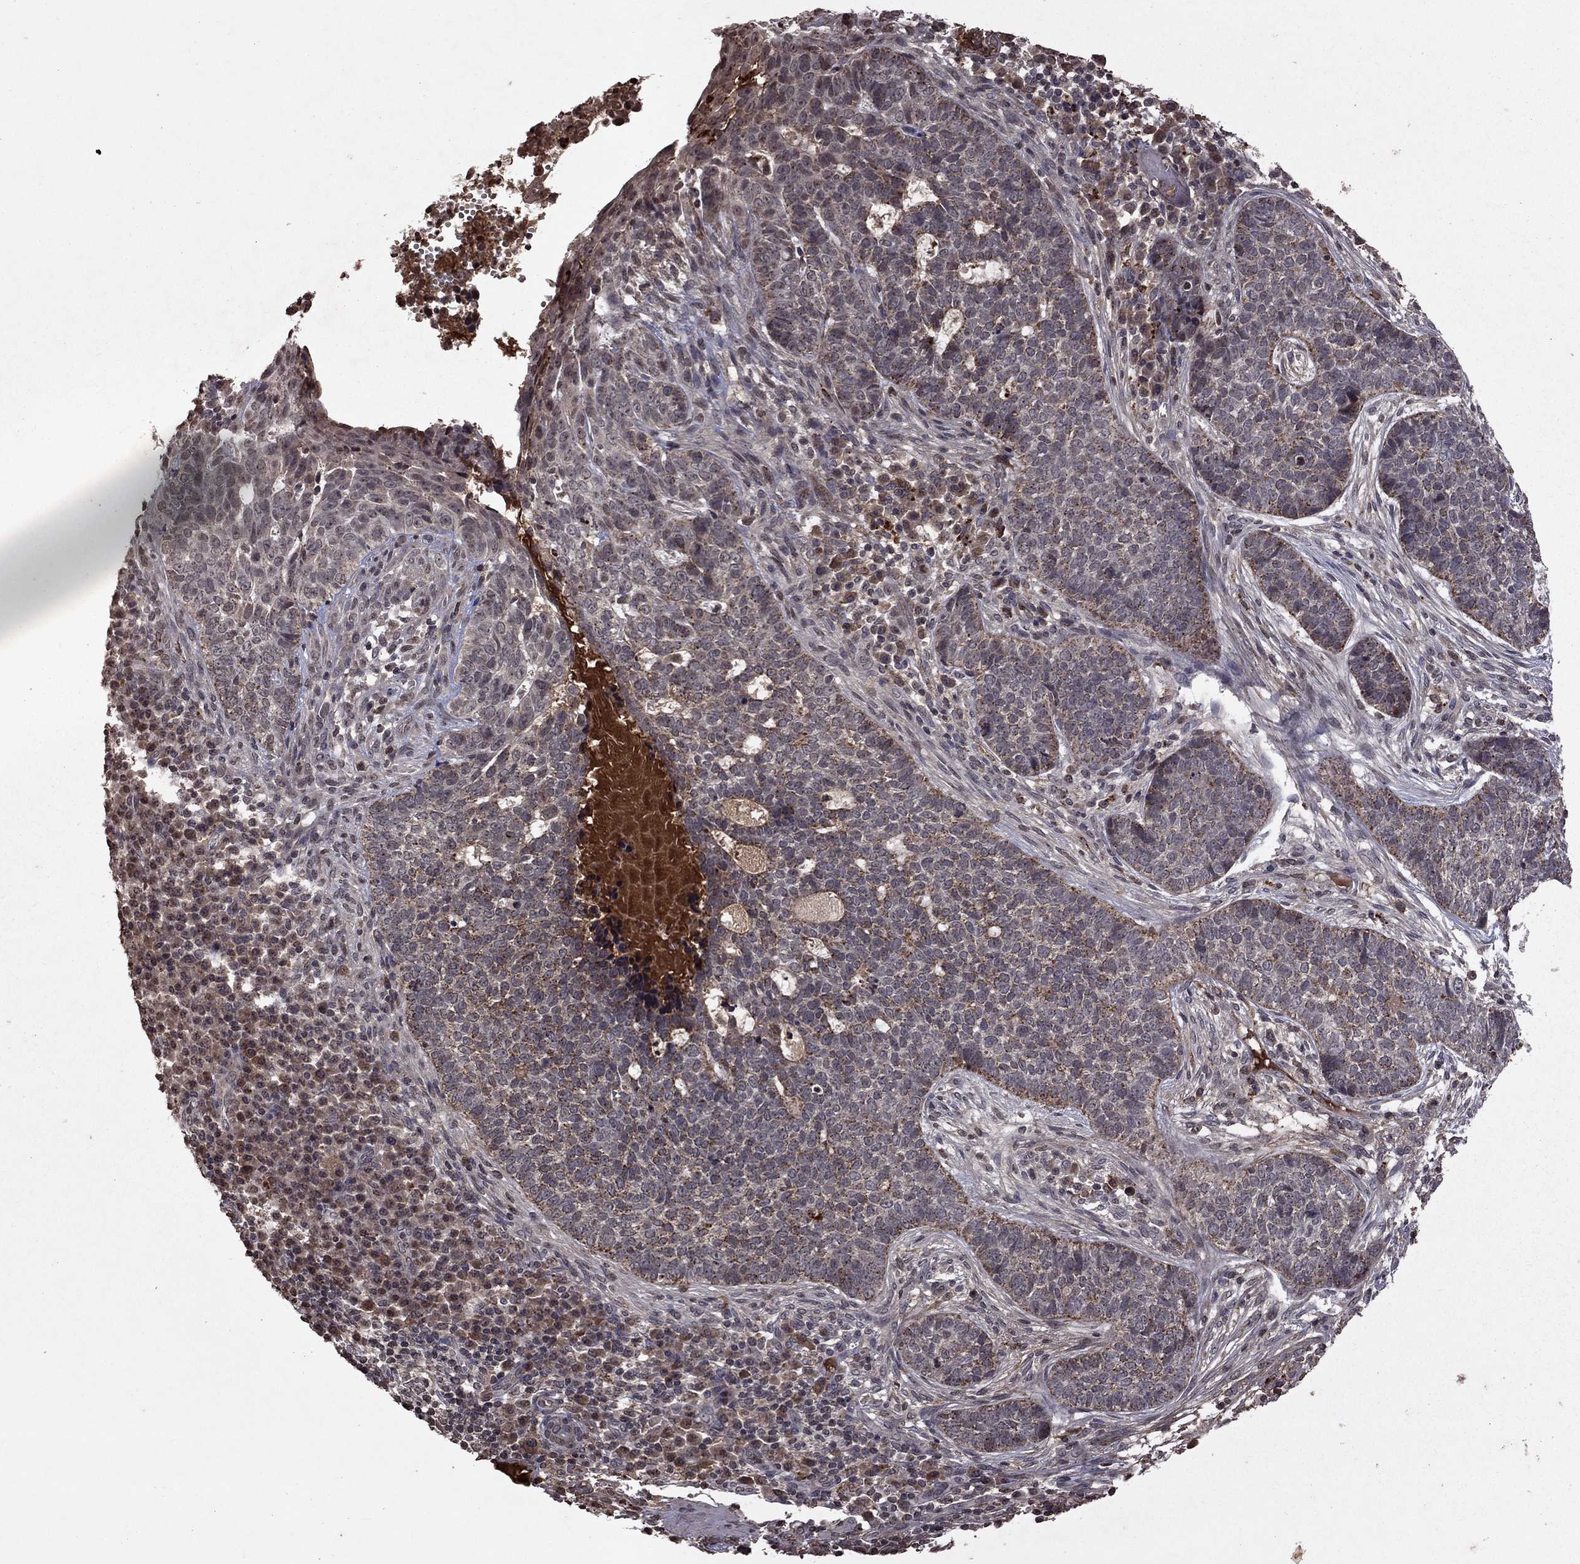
{"staining": {"intensity": "negative", "quantity": "none", "location": "none"}, "tissue": "skin cancer", "cell_type": "Tumor cells", "image_type": "cancer", "snomed": [{"axis": "morphology", "description": "Basal cell carcinoma"}, {"axis": "topography", "description": "Skin"}], "caption": "A histopathology image of skin cancer (basal cell carcinoma) stained for a protein reveals no brown staining in tumor cells. (DAB (3,3'-diaminobenzidine) IHC visualized using brightfield microscopy, high magnification).", "gene": "NLGN1", "patient": {"sex": "female", "age": 69}}